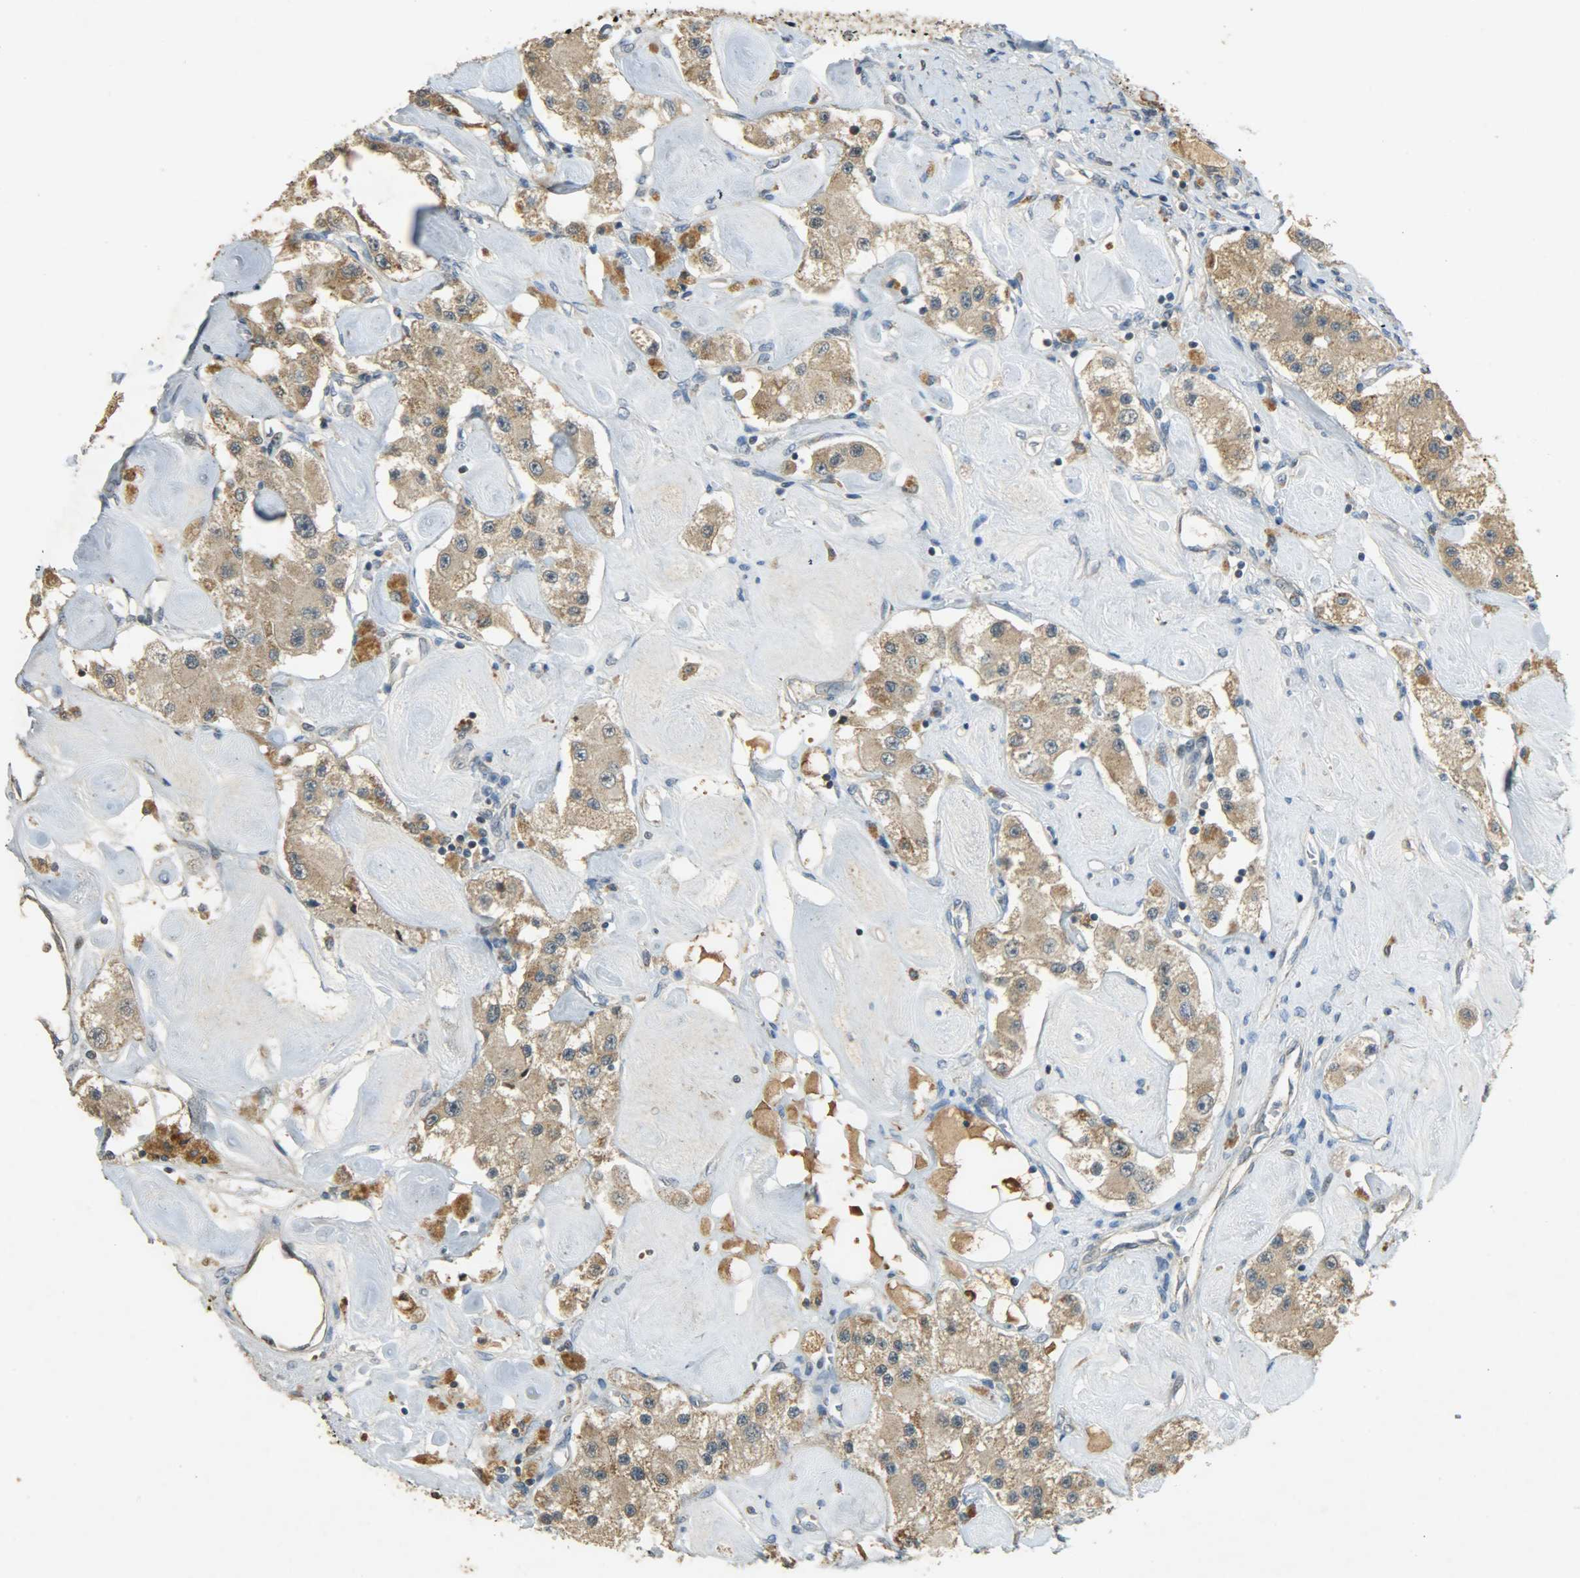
{"staining": {"intensity": "moderate", "quantity": ">75%", "location": "cytoplasmic/membranous"}, "tissue": "carcinoid", "cell_type": "Tumor cells", "image_type": "cancer", "snomed": [{"axis": "morphology", "description": "Carcinoid, malignant, NOS"}, {"axis": "topography", "description": "Pancreas"}], "caption": "Moderate cytoplasmic/membranous expression is identified in approximately >75% of tumor cells in malignant carcinoid. Using DAB (3,3'-diaminobenzidine) (brown) and hematoxylin (blue) stains, captured at high magnification using brightfield microscopy.", "gene": "HDHD5", "patient": {"sex": "male", "age": 41}}